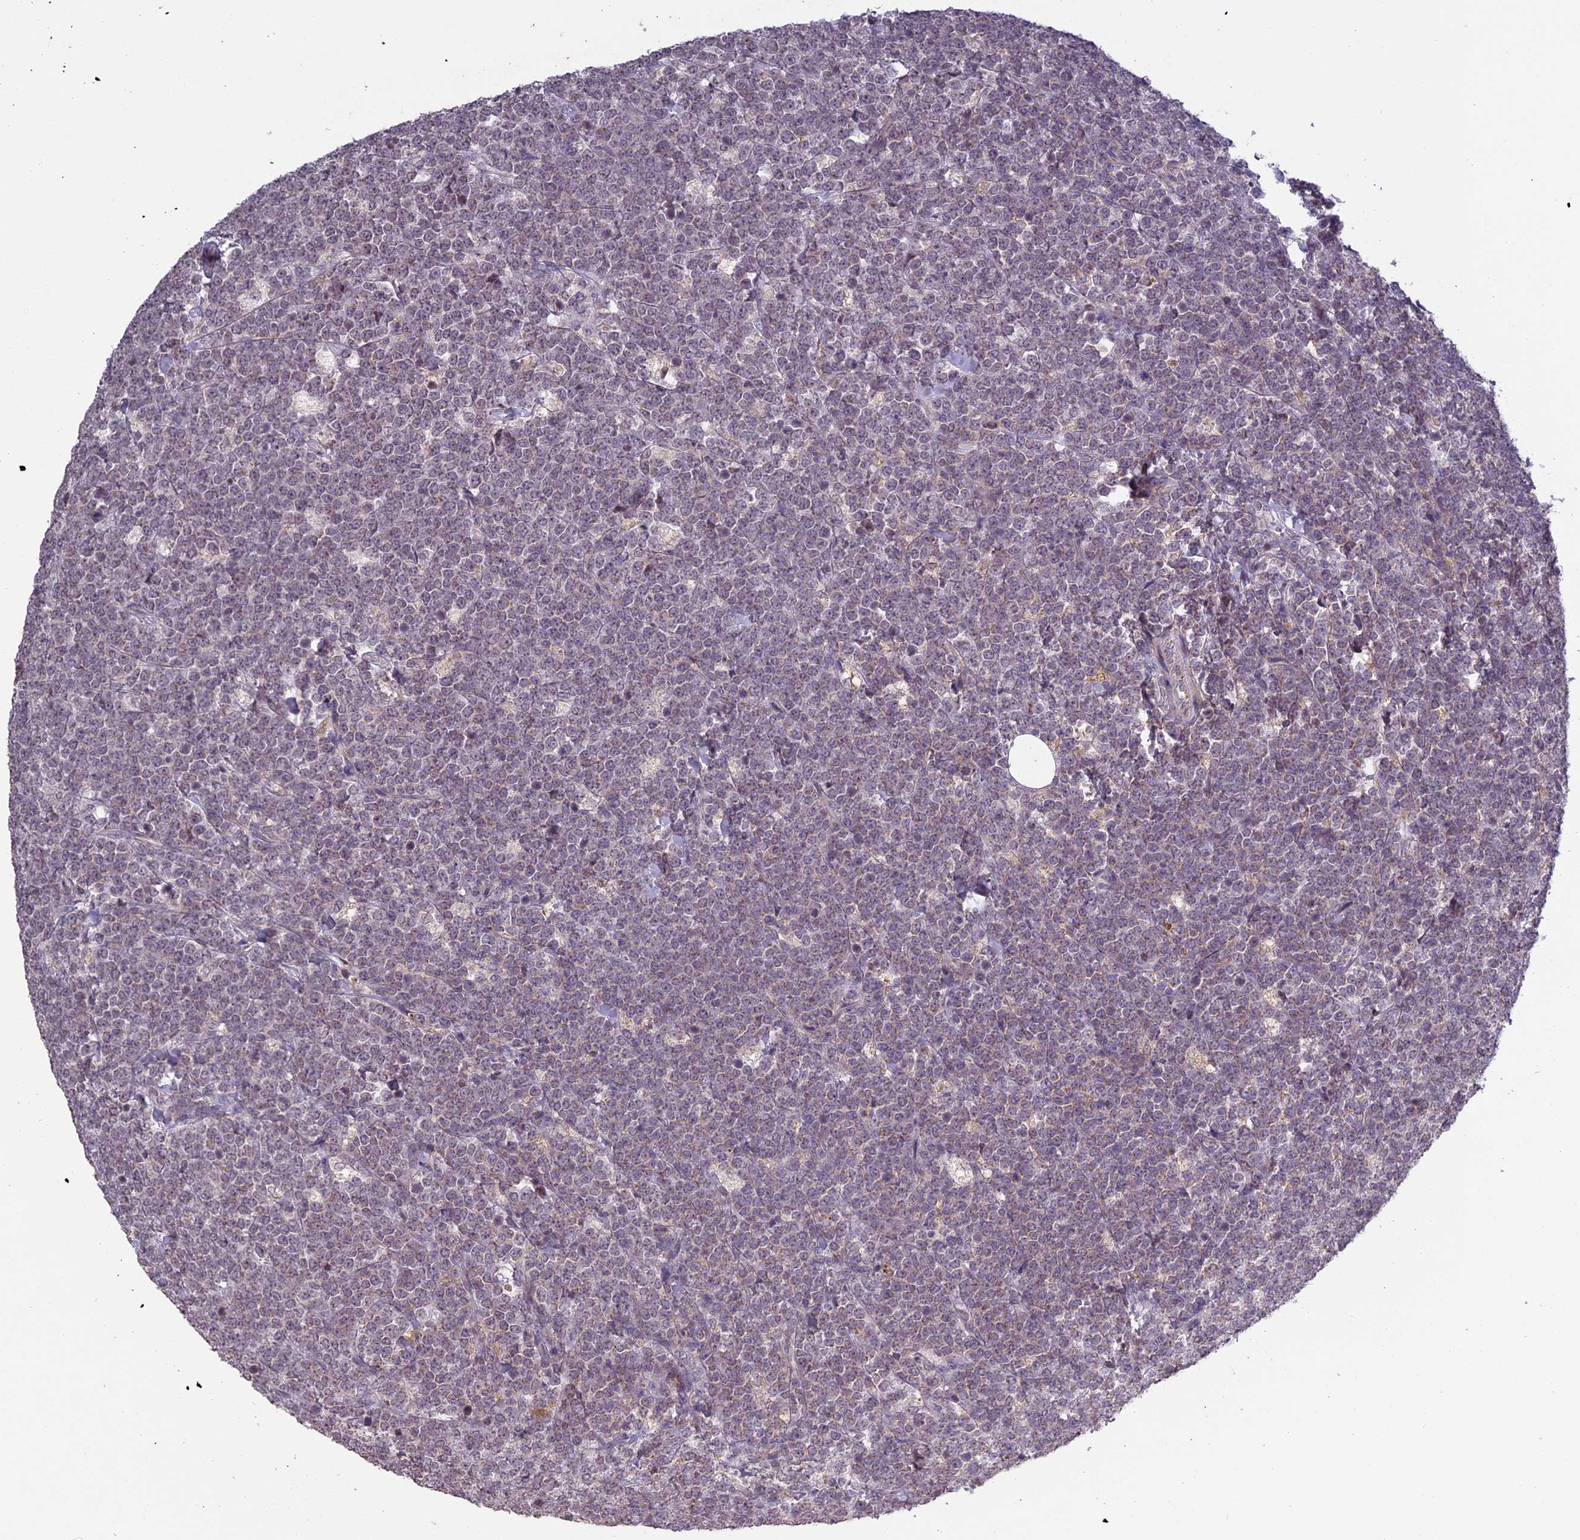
{"staining": {"intensity": "weak", "quantity": ">75%", "location": "cytoplasmic/membranous"}, "tissue": "lymphoma", "cell_type": "Tumor cells", "image_type": "cancer", "snomed": [{"axis": "morphology", "description": "Malignant lymphoma, non-Hodgkin's type, High grade"}, {"axis": "topography", "description": "Small intestine"}], "caption": "The image displays immunohistochemical staining of malignant lymphoma, non-Hodgkin's type (high-grade). There is weak cytoplasmic/membranous staining is identified in about >75% of tumor cells. (DAB IHC, brown staining for protein, blue staining for nuclei).", "gene": "ERG28", "patient": {"sex": "male", "age": 8}}